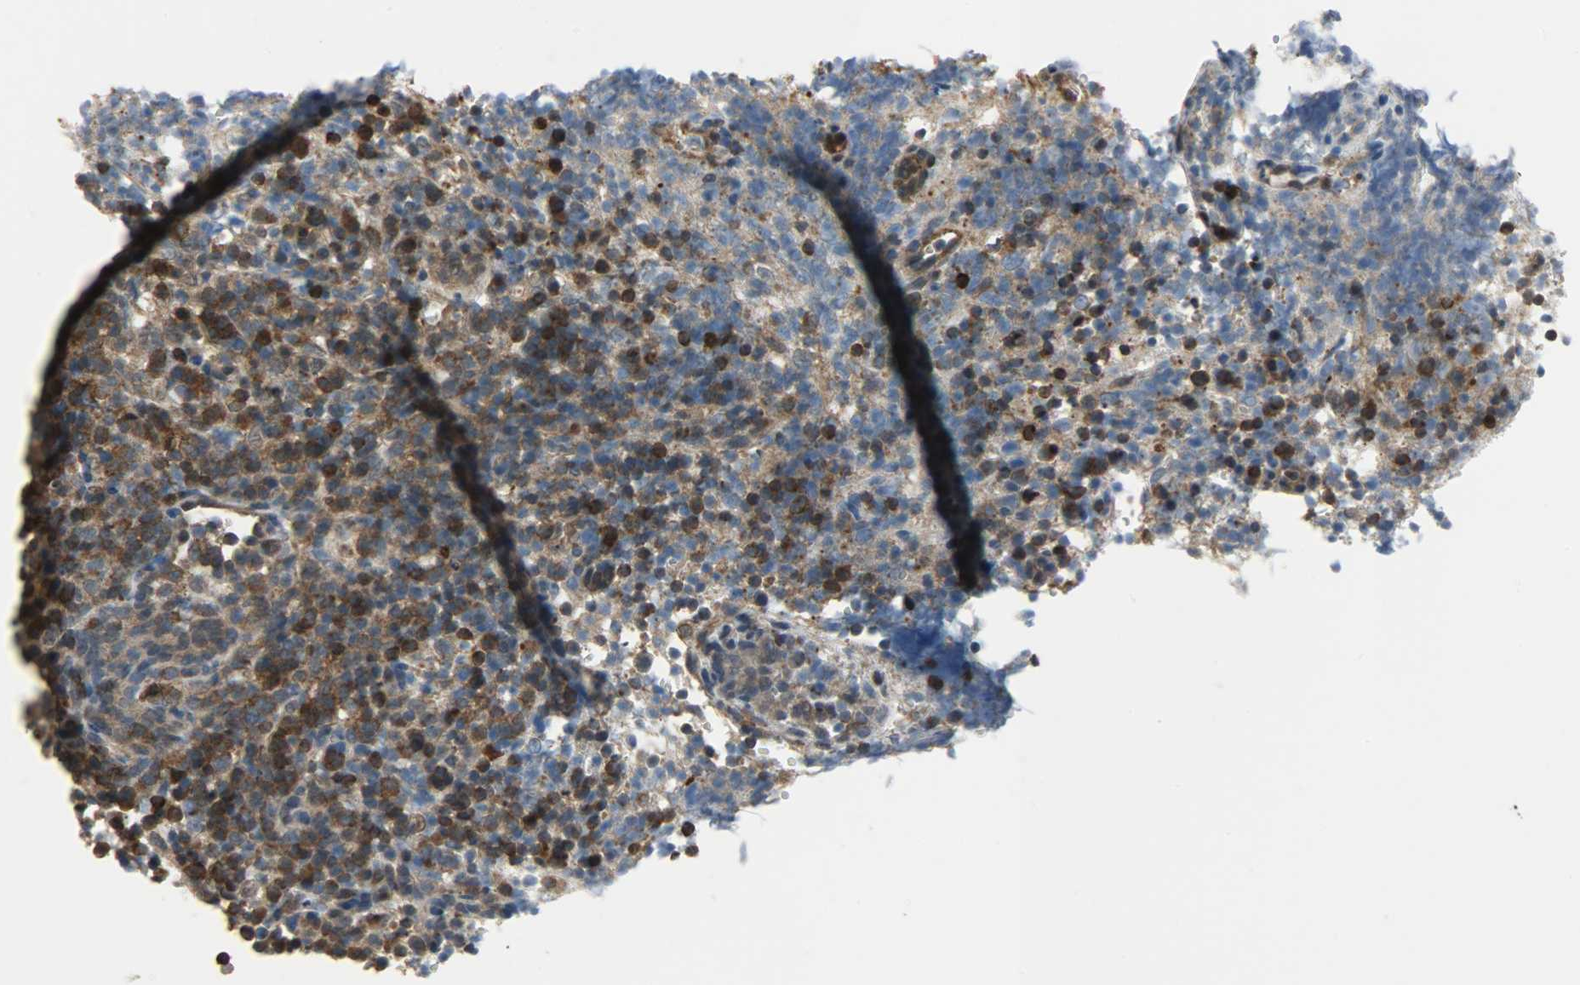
{"staining": {"intensity": "strong", "quantity": ">75%", "location": "cytoplasmic/membranous"}, "tissue": "lymphoma", "cell_type": "Tumor cells", "image_type": "cancer", "snomed": [{"axis": "morphology", "description": "Malignant lymphoma, non-Hodgkin's type, High grade"}, {"axis": "topography", "description": "Lymph node"}], "caption": "Approximately >75% of tumor cells in high-grade malignant lymphoma, non-Hodgkin's type display strong cytoplasmic/membranous protein positivity as visualized by brown immunohistochemical staining.", "gene": "LDHB", "patient": {"sex": "female", "age": 76}}